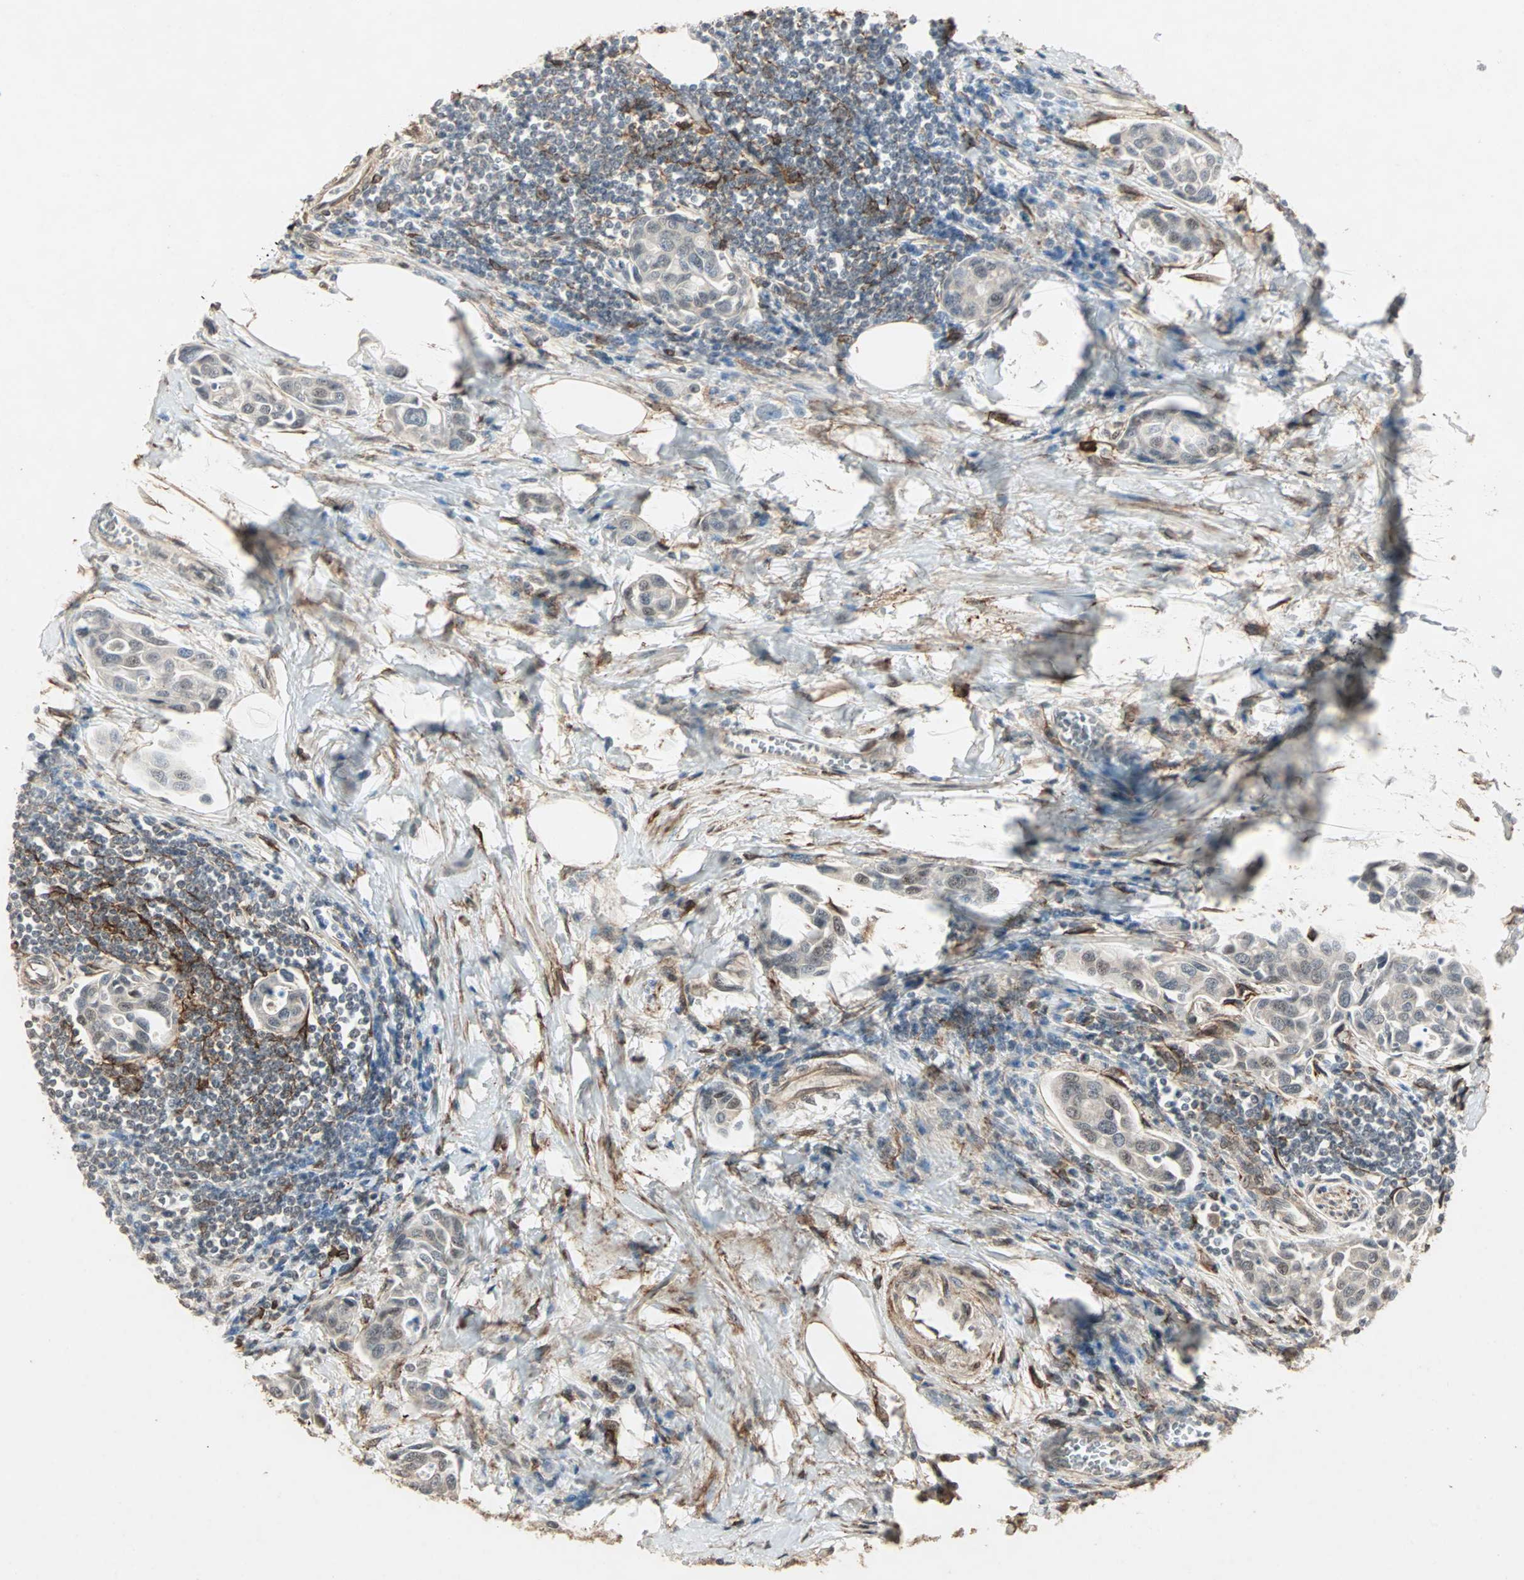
{"staining": {"intensity": "weak", "quantity": "<25%", "location": "nuclear"}, "tissue": "urothelial cancer", "cell_type": "Tumor cells", "image_type": "cancer", "snomed": [{"axis": "morphology", "description": "Urothelial carcinoma, High grade"}, {"axis": "topography", "description": "Urinary bladder"}], "caption": "Photomicrograph shows no protein positivity in tumor cells of urothelial cancer tissue.", "gene": "TRPV4", "patient": {"sex": "male", "age": 78}}